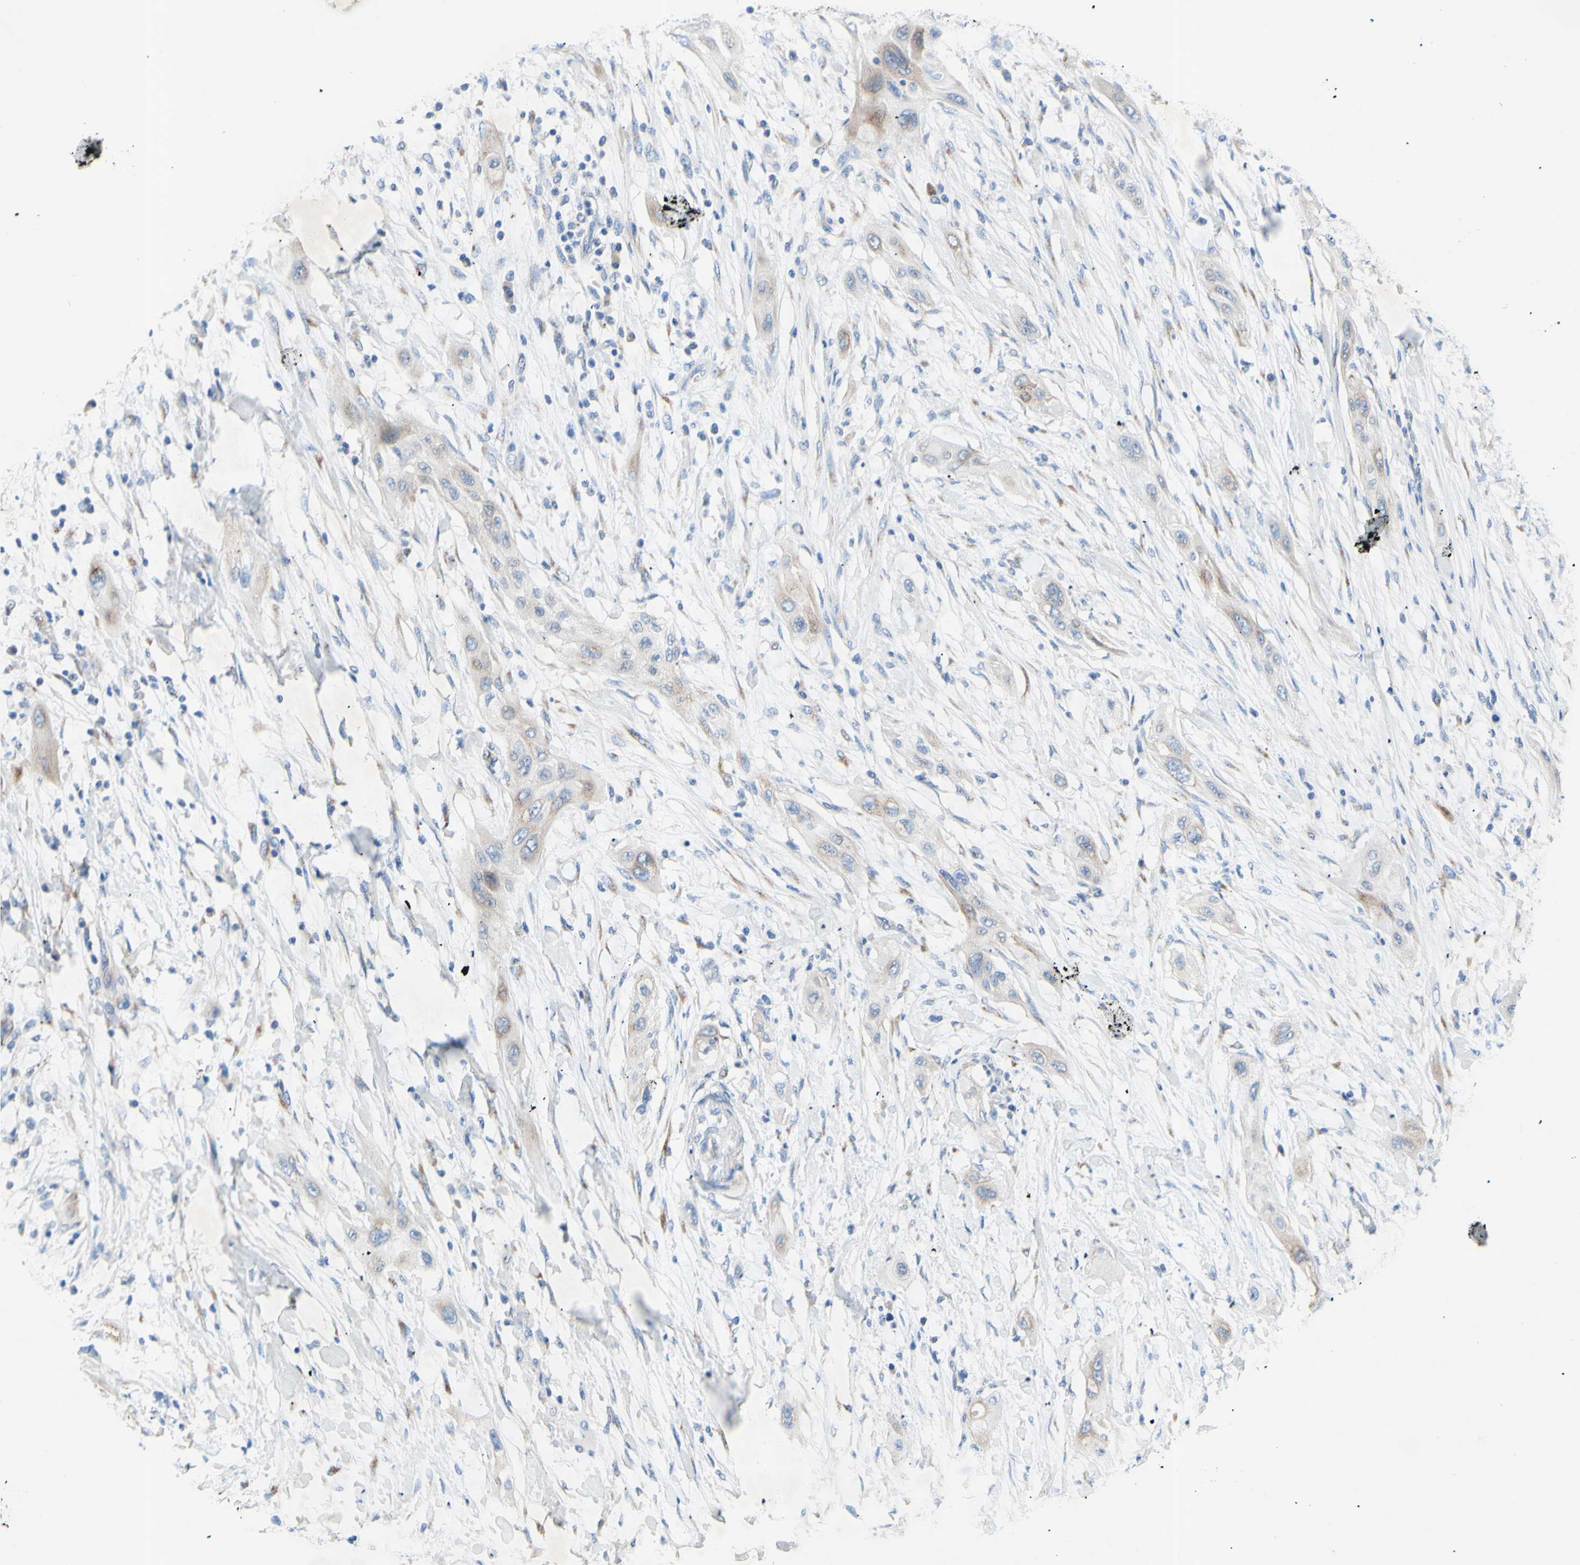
{"staining": {"intensity": "weak", "quantity": "<25%", "location": "cytoplasmic/membranous"}, "tissue": "lung cancer", "cell_type": "Tumor cells", "image_type": "cancer", "snomed": [{"axis": "morphology", "description": "Squamous cell carcinoma, NOS"}, {"axis": "topography", "description": "Lung"}], "caption": "IHC micrograph of human lung cancer stained for a protein (brown), which shows no positivity in tumor cells.", "gene": "TMIGD2", "patient": {"sex": "female", "age": 47}}